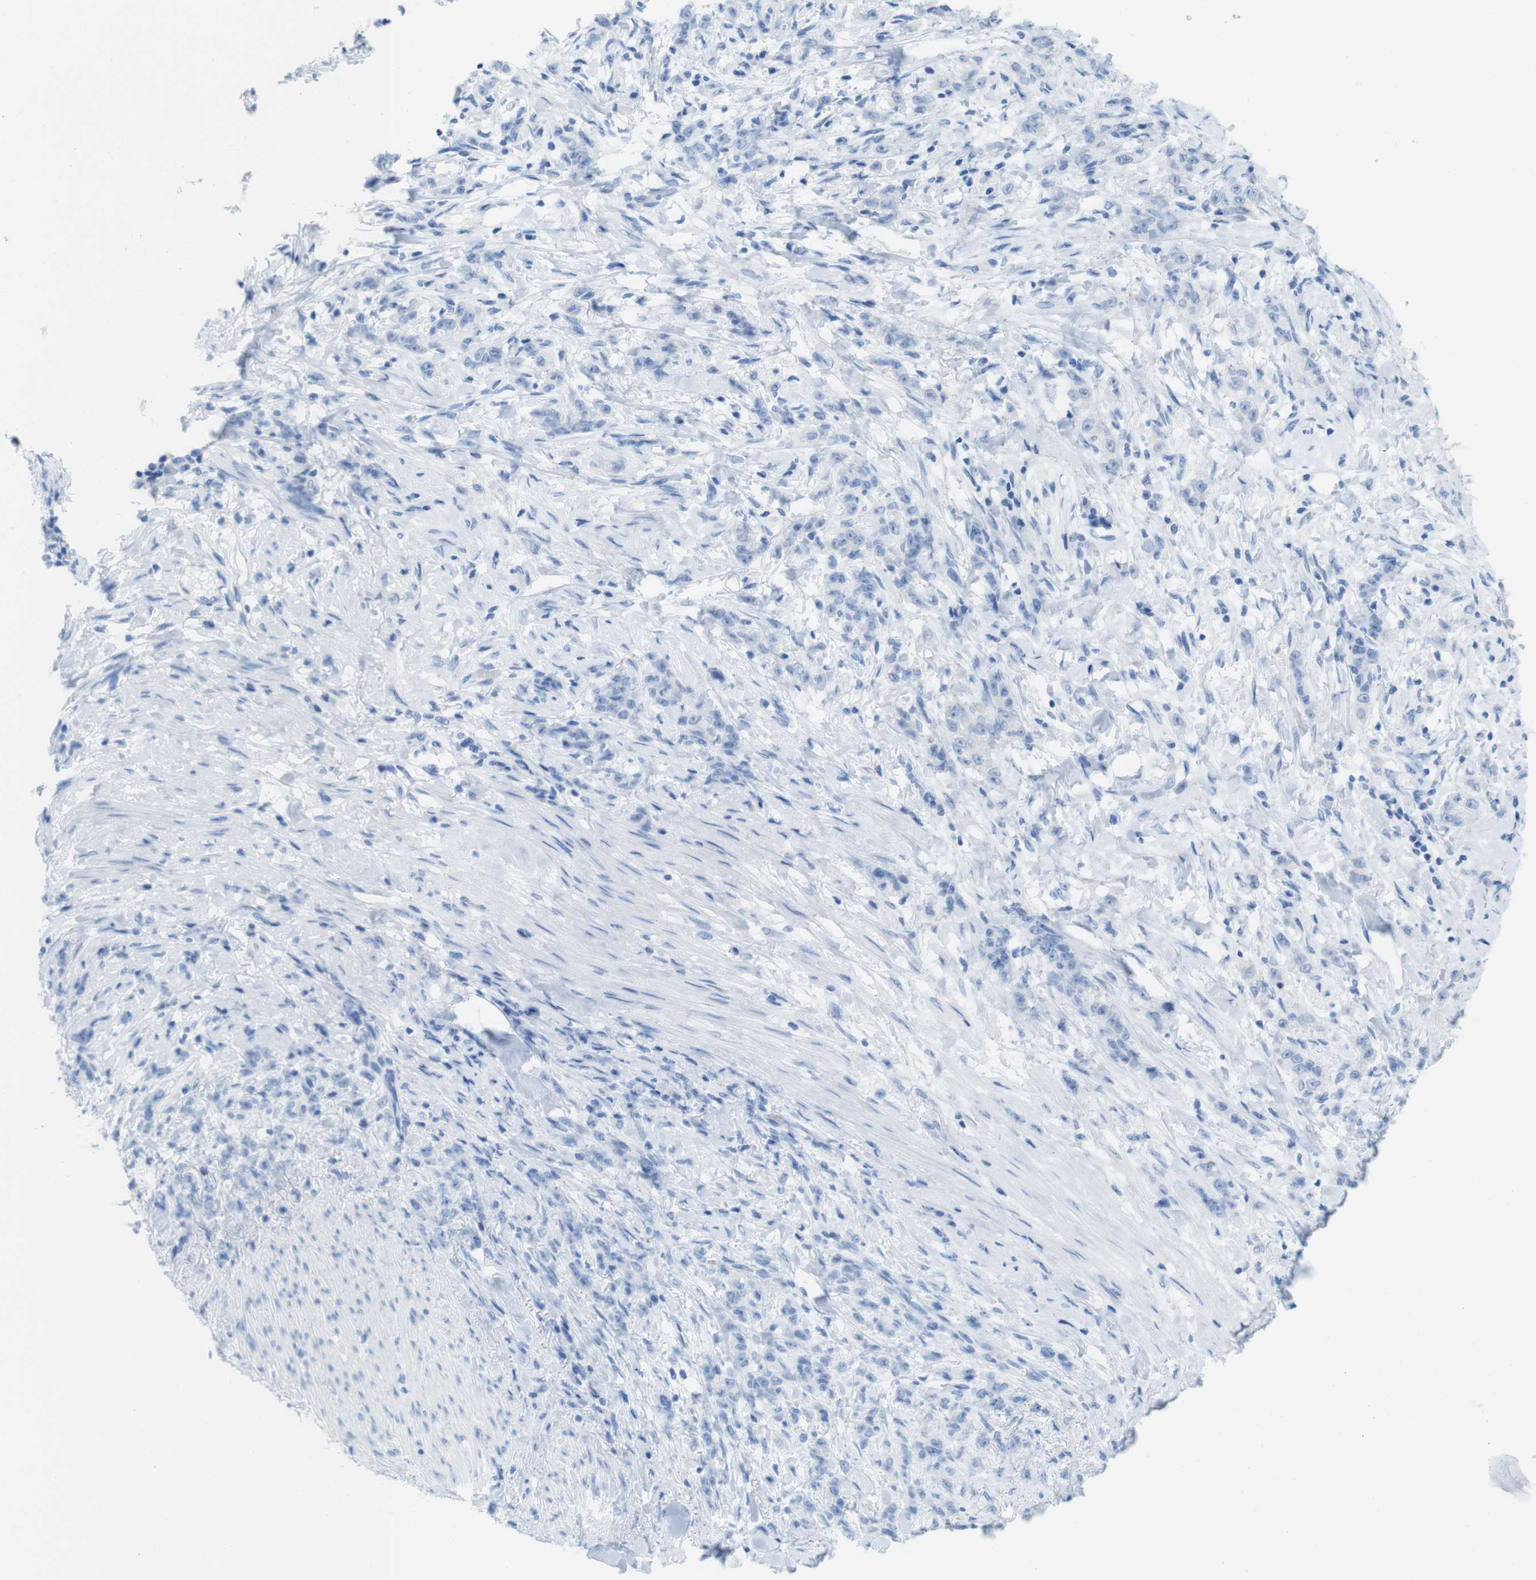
{"staining": {"intensity": "negative", "quantity": "none", "location": "none"}, "tissue": "stomach cancer", "cell_type": "Tumor cells", "image_type": "cancer", "snomed": [{"axis": "morphology", "description": "Adenocarcinoma, NOS"}, {"axis": "topography", "description": "Stomach, lower"}], "caption": "Immunohistochemical staining of human stomach adenocarcinoma reveals no significant expression in tumor cells. (DAB immunohistochemistry visualized using brightfield microscopy, high magnification).", "gene": "MYH7", "patient": {"sex": "male", "age": 88}}